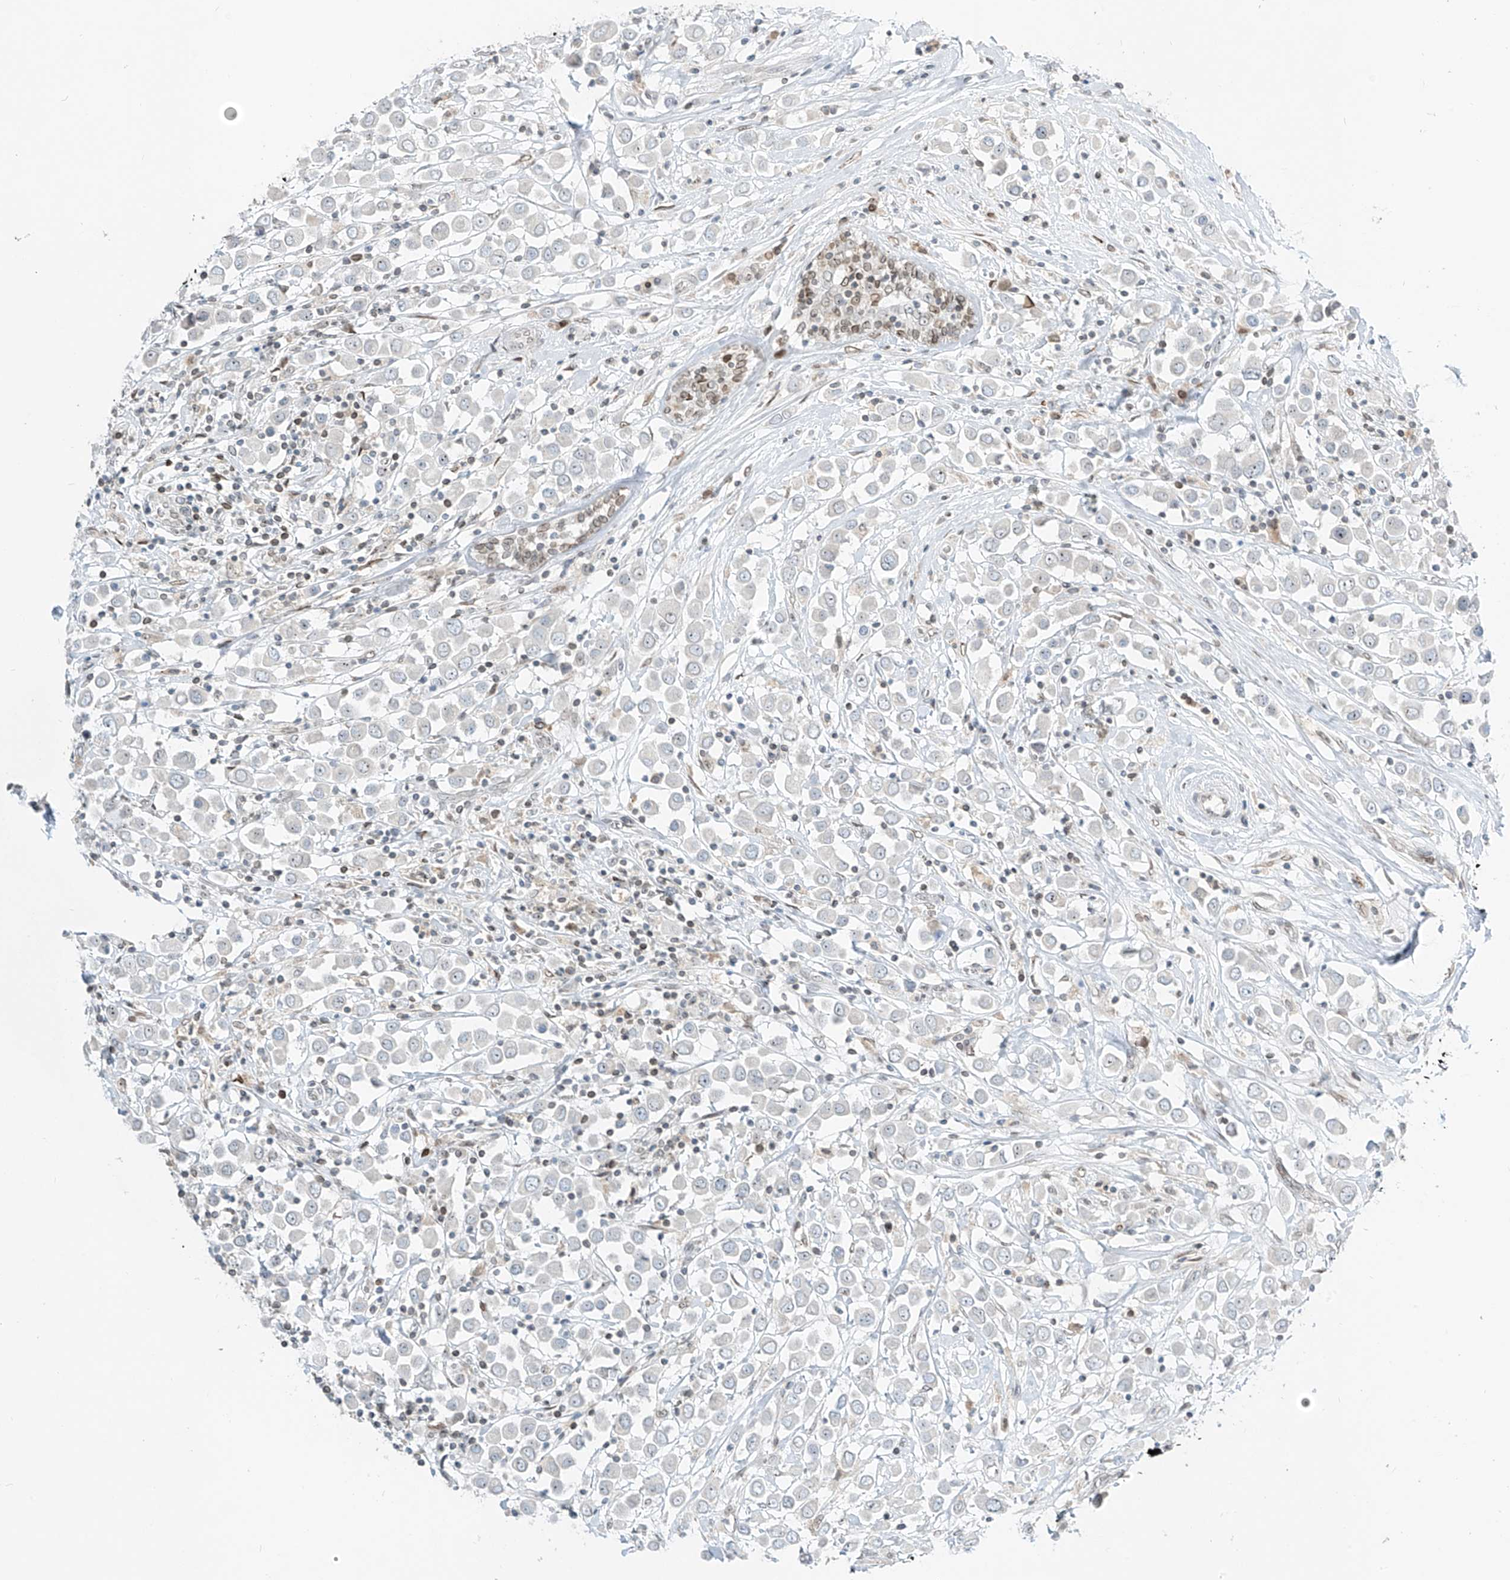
{"staining": {"intensity": "negative", "quantity": "none", "location": "none"}, "tissue": "breast cancer", "cell_type": "Tumor cells", "image_type": "cancer", "snomed": [{"axis": "morphology", "description": "Duct carcinoma"}, {"axis": "topography", "description": "Breast"}], "caption": "Breast cancer was stained to show a protein in brown. There is no significant expression in tumor cells.", "gene": "SAMD15", "patient": {"sex": "female", "age": 61}}